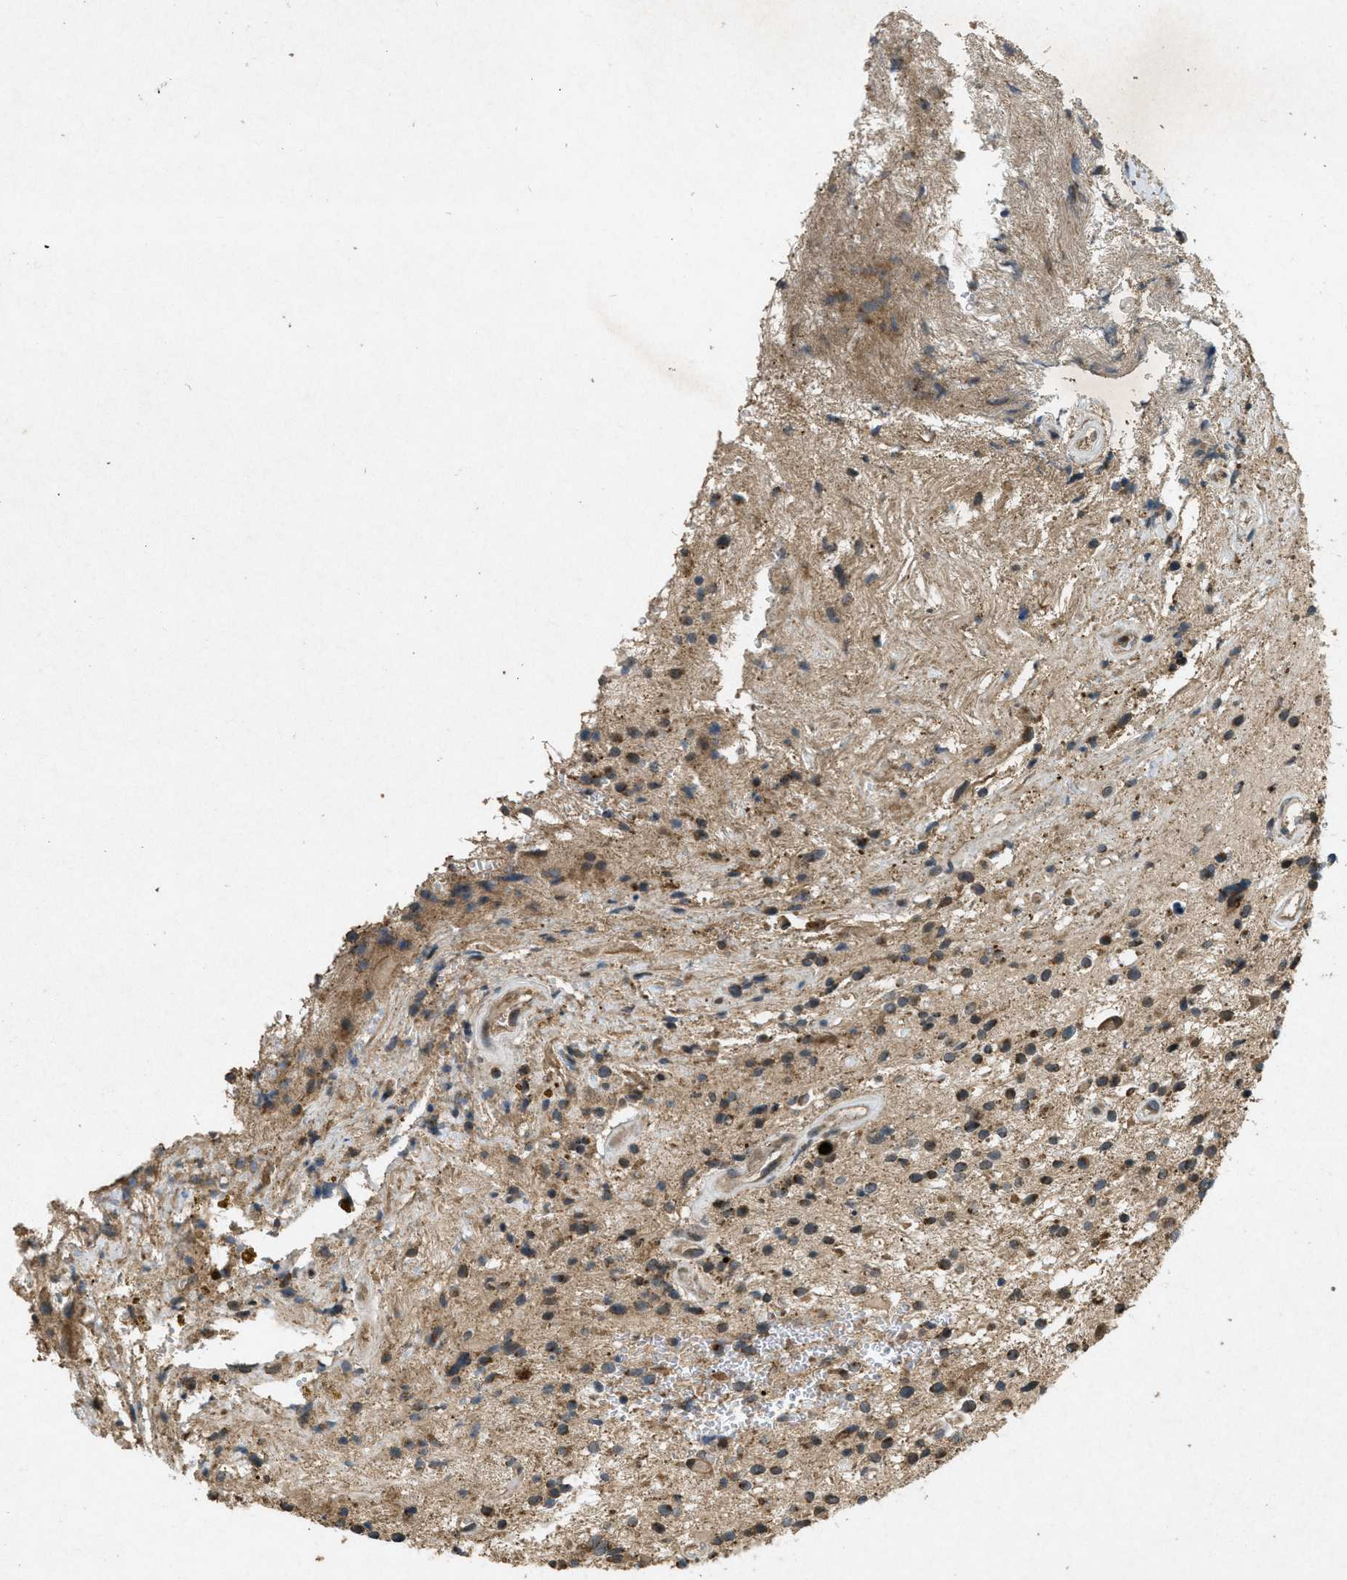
{"staining": {"intensity": "moderate", "quantity": ">75%", "location": "cytoplasmic/membranous"}, "tissue": "glioma", "cell_type": "Tumor cells", "image_type": "cancer", "snomed": [{"axis": "morphology", "description": "Glioma, malignant, High grade"}, {"axis": "topography", "description": "Brain"}], "caption": "Glioma tissue exhibits moderate cytoplasmic/membranous staining in about >75% of tumor cells, visualized by immunohistochemistry.", "gene": "PPP1R15A", "patient": {"sex": "male", "age": 33}}